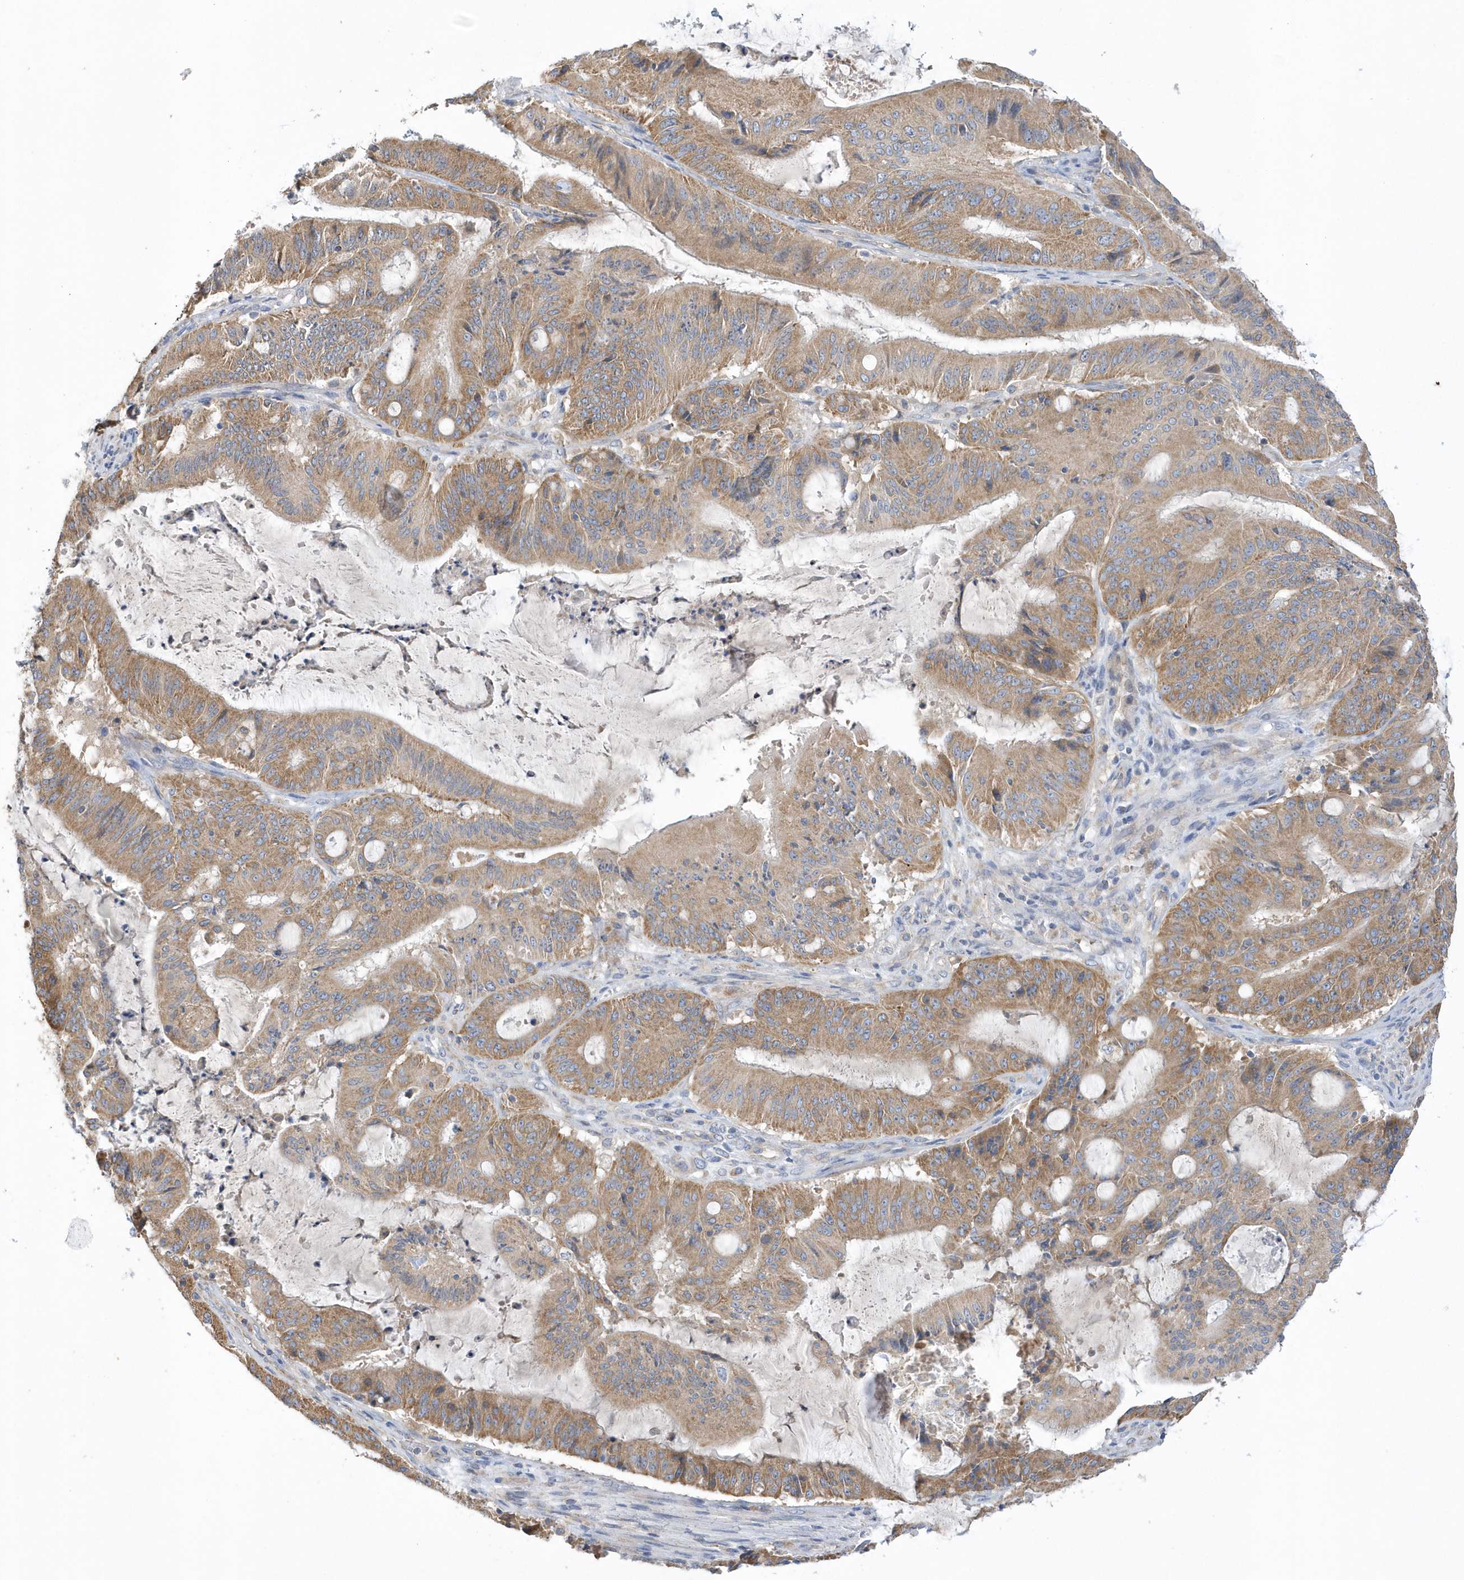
{"staining": {"intensity": "moderate", "quantity": ">75%", "location": "cytoplasmic/membranous"}, "tissue": "liver cancer", "cell_type": "Tumor cells", "image_type": "cancer", "snomed": [{"axis": "morphology", "description": "Normal tissue, NOS"}, {"axis": "morphology", "description": "Cholangiocarcinoma"}, {"axis": "topography", "description": "Liver"}, {"axis": "topography", "description": "Peripheral nerve tissue"}], "caption": "A brown stain labels moderate cytoplasmic/membranous positivity of a protein in human cholangiocarcinoma (liver) tumor cells. (DAB (3,3'-diaminobenzidine) IHC, brown staining for protein, blue staining for nuclei).", "gene": "SPATA5", "patient": {"sex": "female", "age": 73}}